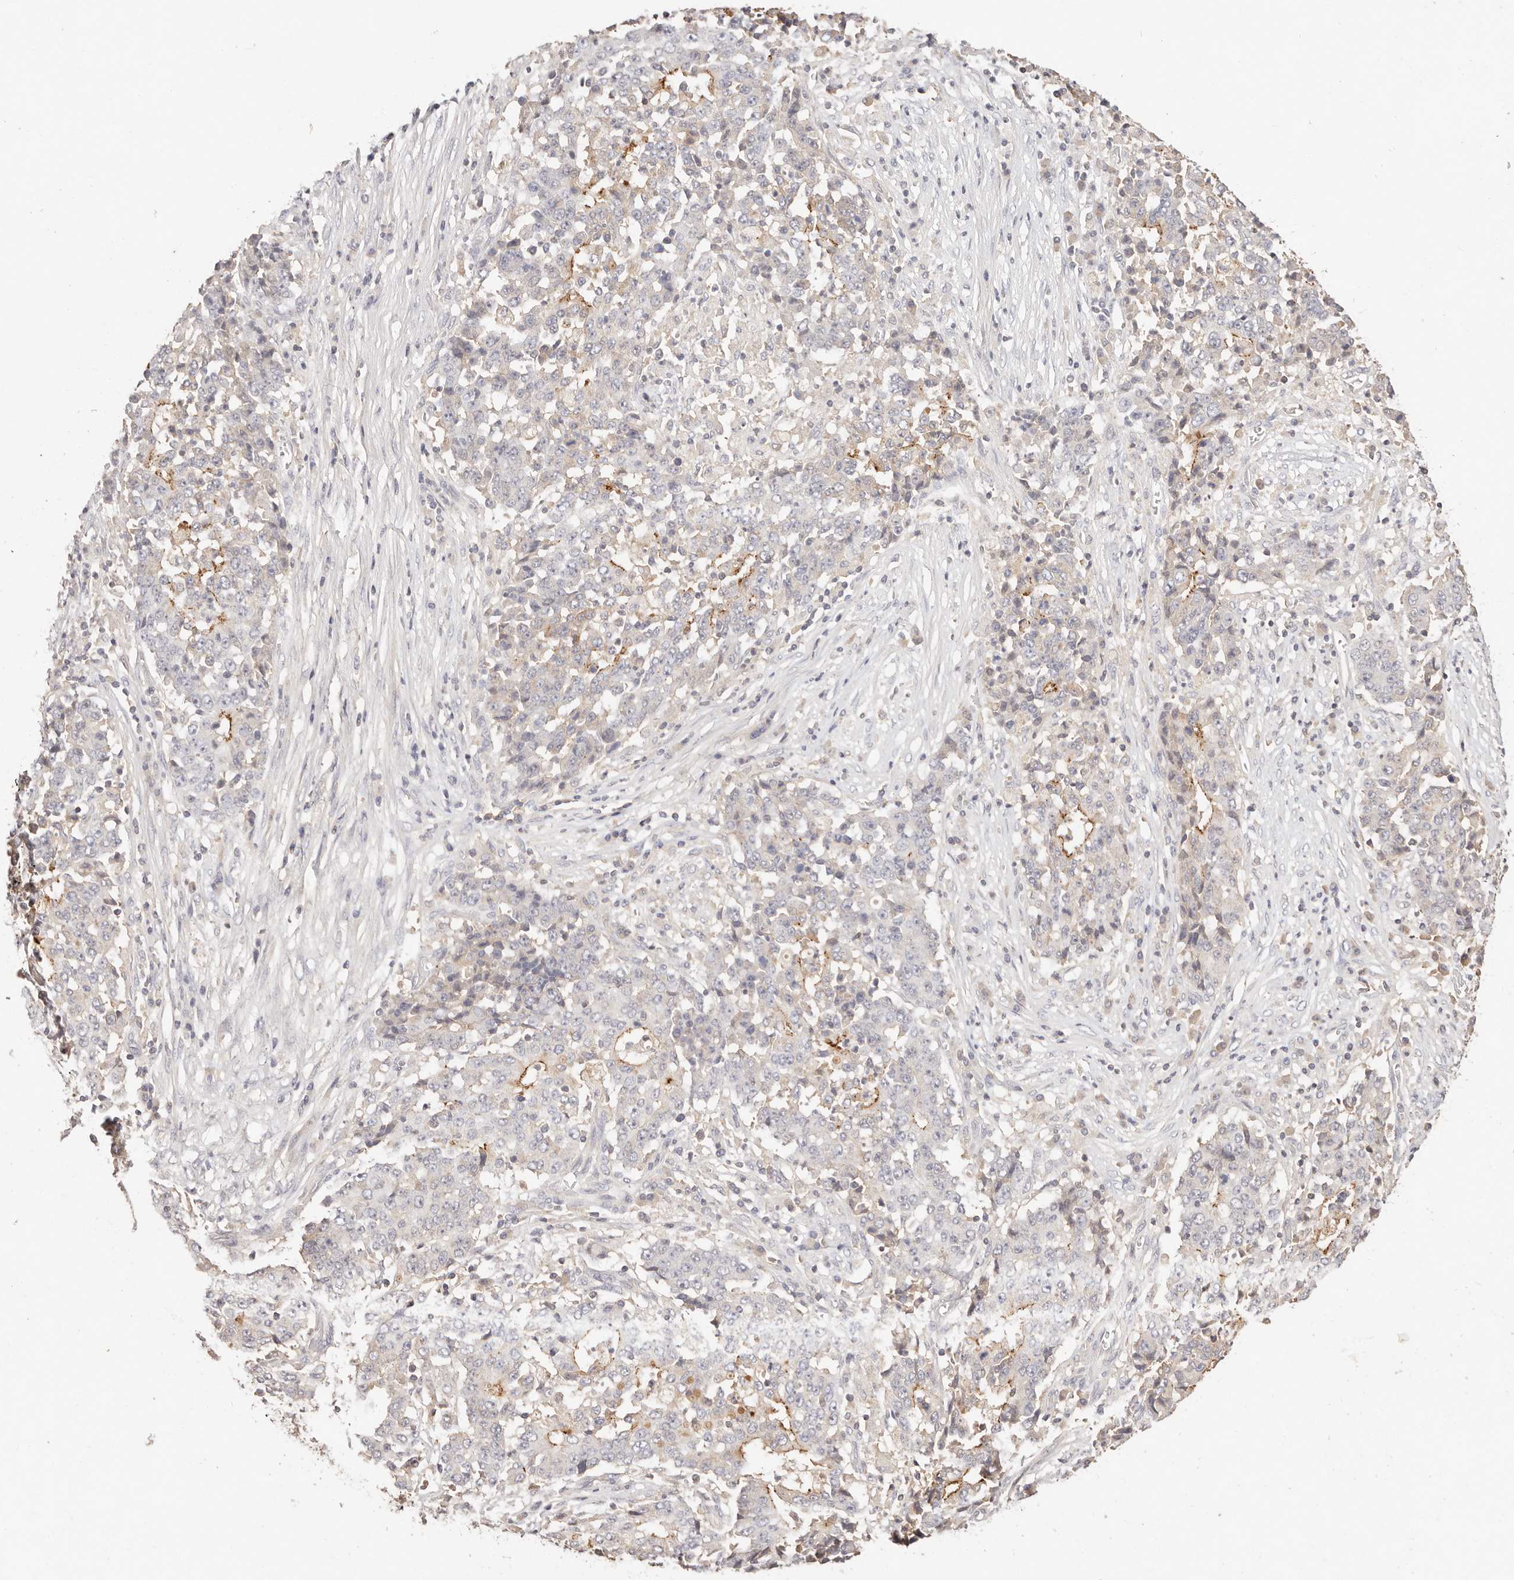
{"staining": {"intensity": "weak", "quantity": "<25%", "location": "cytoplasmic/membranous"}, "tissue": "stomach cancer", "cell_type": "Tumor cells", "image_type": "cancer", "snomed": [{"axis": "morphology", "description": "Adenocarcinoma, NOS"}, {"axis": "topography", "description": "Stomach"}], "caption": "Human stomach adenocarcinoma stained for a protein using immunohistochemistry exhibits no positivity in tumor cells.", "gene": "CXADR", "patient": {"sex": "male", "age": 59}}